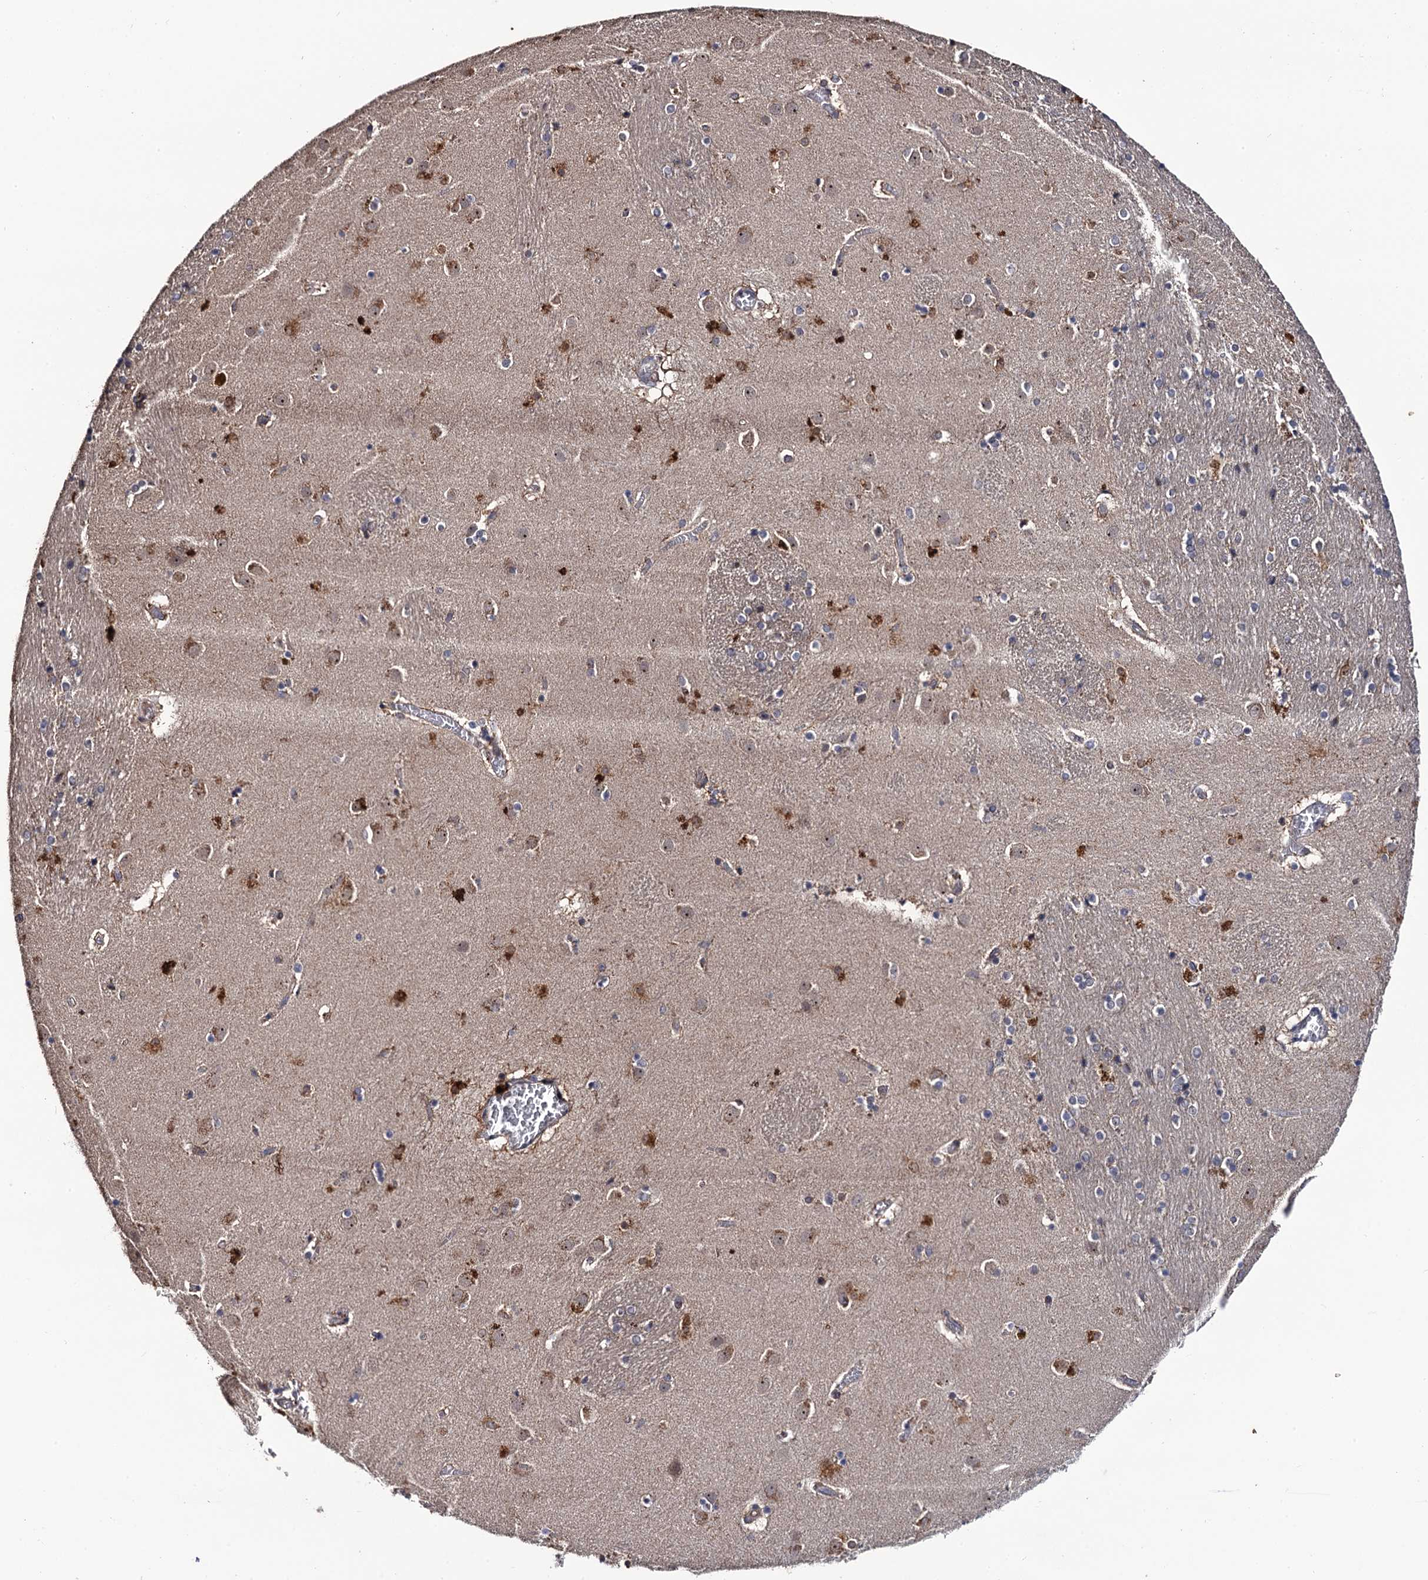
{"staining": {"intensity": "moderate", "quantity": "<25%", "location": "cytoplasmic/membranous"}, "tissue": "caudate", "cell_type": "Glial cells", "image_type": "normal", "snomed": [{"axis": "morphology", "description": "Normal tissue, NOS"}, {"axis": "topography", "description": "Lateral ventricle wall"}], "caption": "A micrograph showing moderate cytoplasmic/membranous expression in about <25% of glial cells in unremarkable caudate, as visualized by brown immunohistochemical staining.", "gene": "LRRC63", "patient": {"sex": "male", "age": 70}}